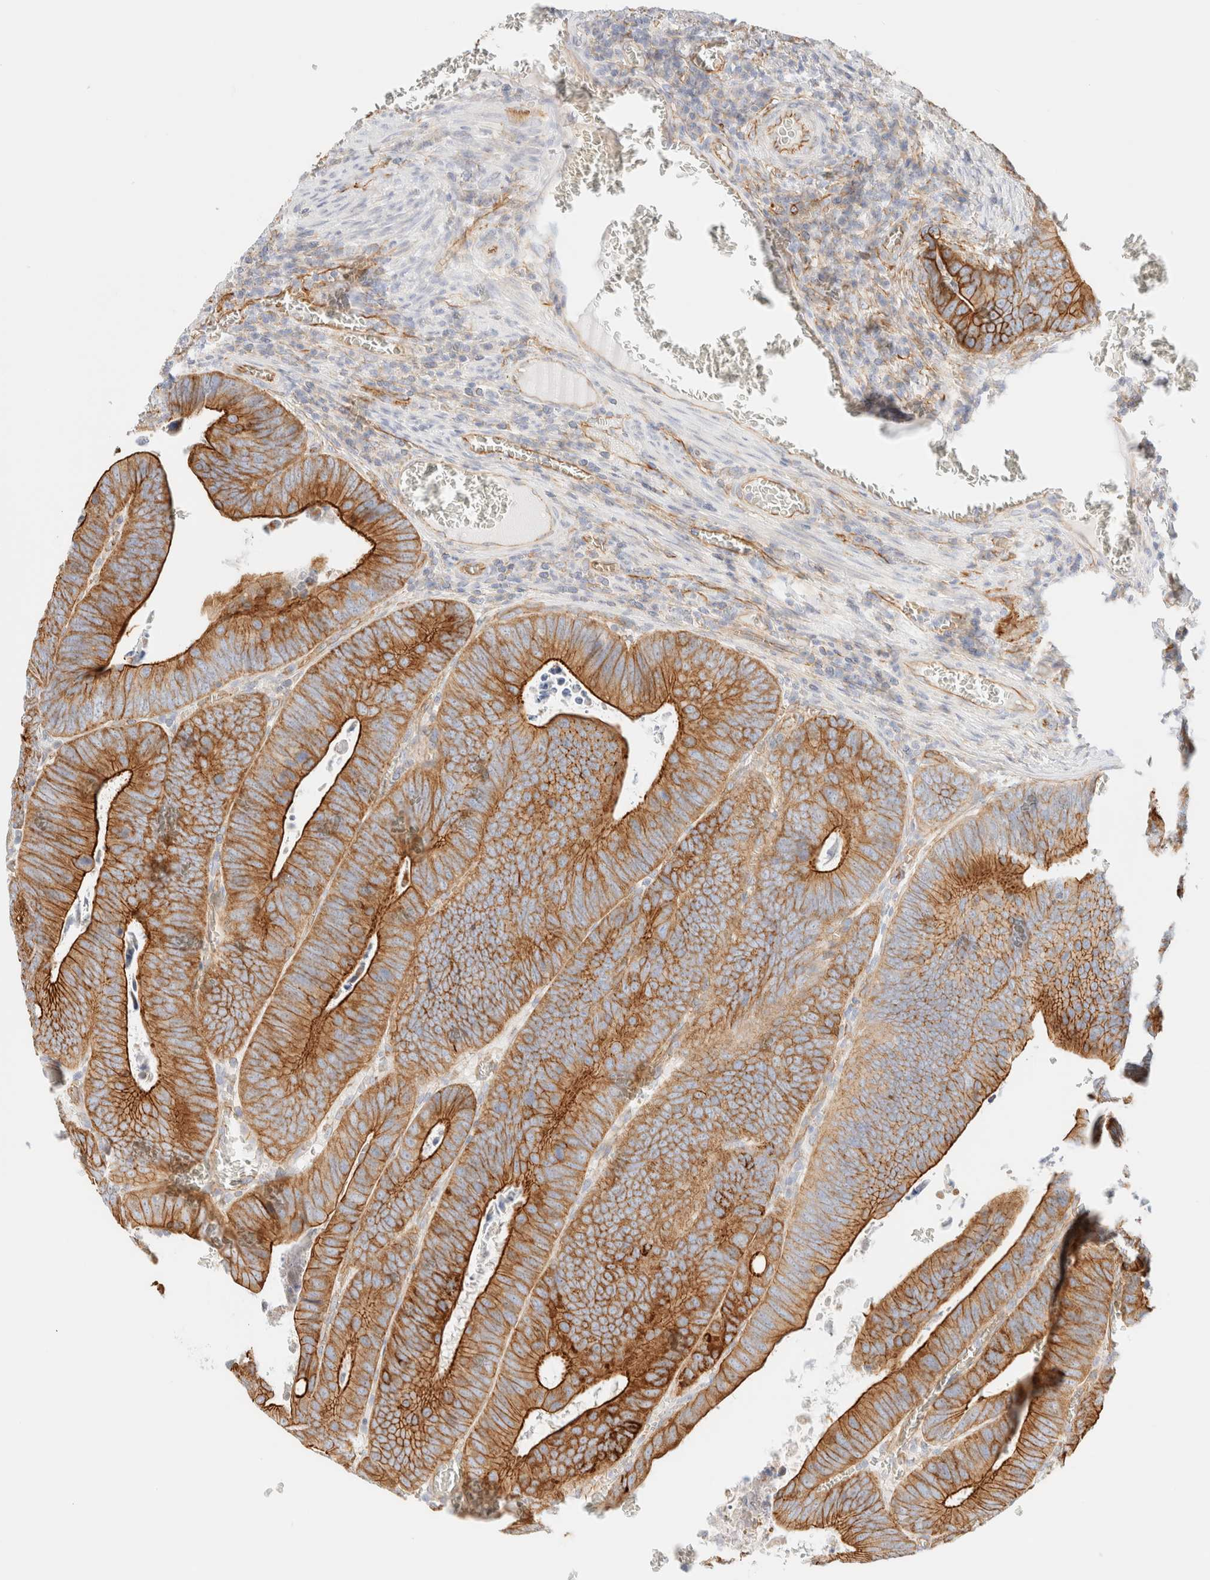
{"staining": {"intensity": "strong", "quantity": ">75%", "location": "cytoplasmic/membranous"}, "tissue": "colorectal cancer", "cell_type": "Tumor cells", "image_type": "cancer", "snomed": [{"axis": "morphology", "description": "Inflammation, NOS"}, {"axis": "morphology", "description": "Adenocarcinoma, NOS"}, {"axis": "topography", "description": "Colon"}], "caption": "Immunohistochemistry (IHC) of colorectal adenocarcinoma displays high levels of strong cytoplasmic/membranous expression in approximately >75% of tumor cells.", "gene": "CYB5R4", "patient": {"sex": "male", "age": 72}}